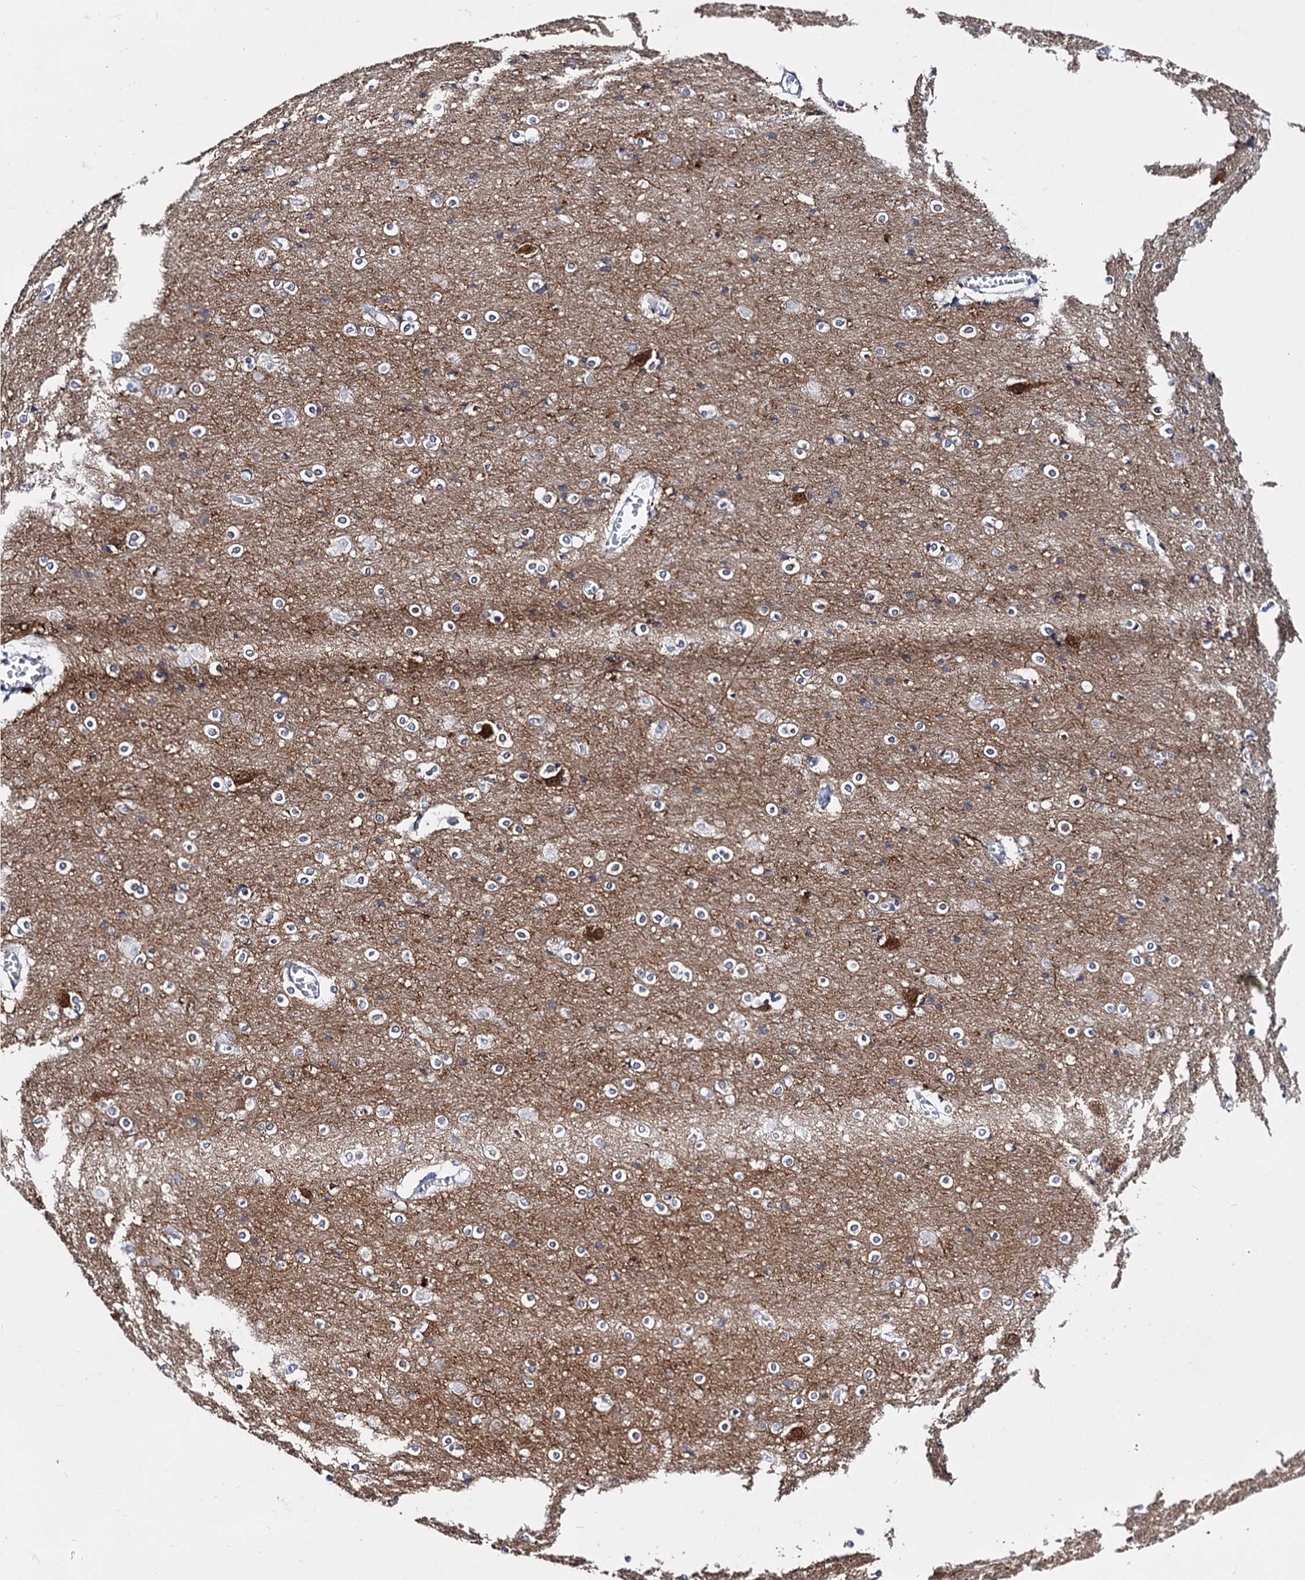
{"staining": {"intensity": "negative", "quantity": "none", "location": "none"}, "tissue": "cerebral cortex", "cell_type": "Endothelial cells", "image_type": "normal", "snomed": [{"axis": "morphology", "description": "Normal tissue, NOS"}, {"axis": "topography", "description": "Cerebral cortex"}], "caption": "Immunohistochemical staining of normal cerebral cortex shows no significant expression in endothelial cells. The staining is performed using DAB (3,3'-diaminobenzidine) brown chromogen with nuclei counter-stained in using hematoxylin.", "gene": "CAPRIN2", "patient": {"sex": "male", "age": 54}}